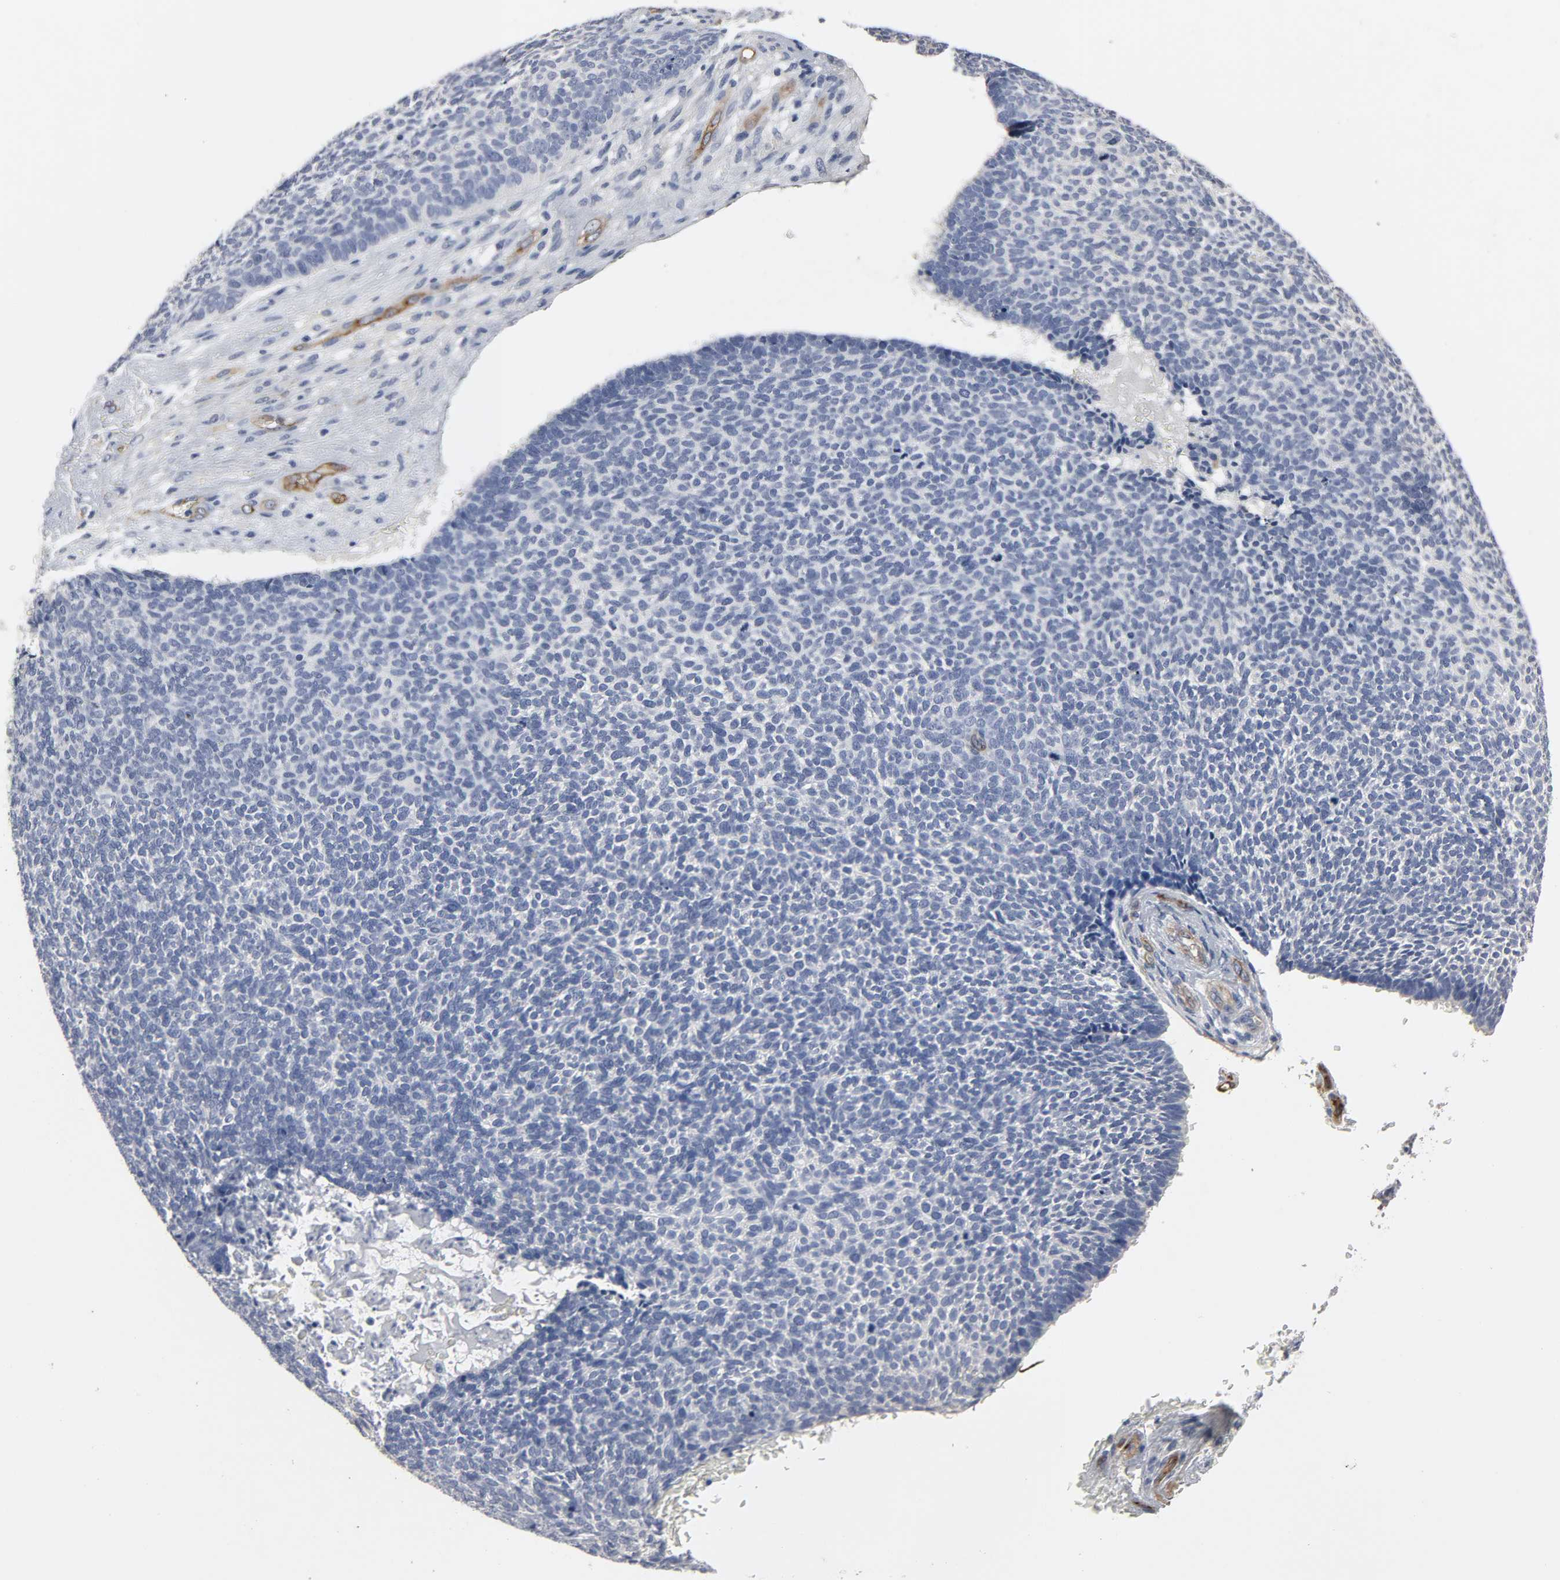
{"staining": {"intensity": "negative", "quantity": "none", "location": "none"}, "tissue": "skin cancer", "cell_type": "Tumor cells", "image_type": "cancer", "snomed": [{"axis": "morphology", "description": "Basal cell carcinoma"}, {"axis": "topography", "description": "Skin"}], "caption": "IHC photomicrograph of neoplastic tissue: skin cancer stained with DAB shows no significant protein expression in tumor cells. The staining was performed using DAB (3,3'-diaminobenzidine) to visualize the protein expression in brown, while the nuclei were stained in blue with hematoxylin (Magnification: 20x).", "gene": "KDR", "patient": {"sex": "male", "age": 87}}